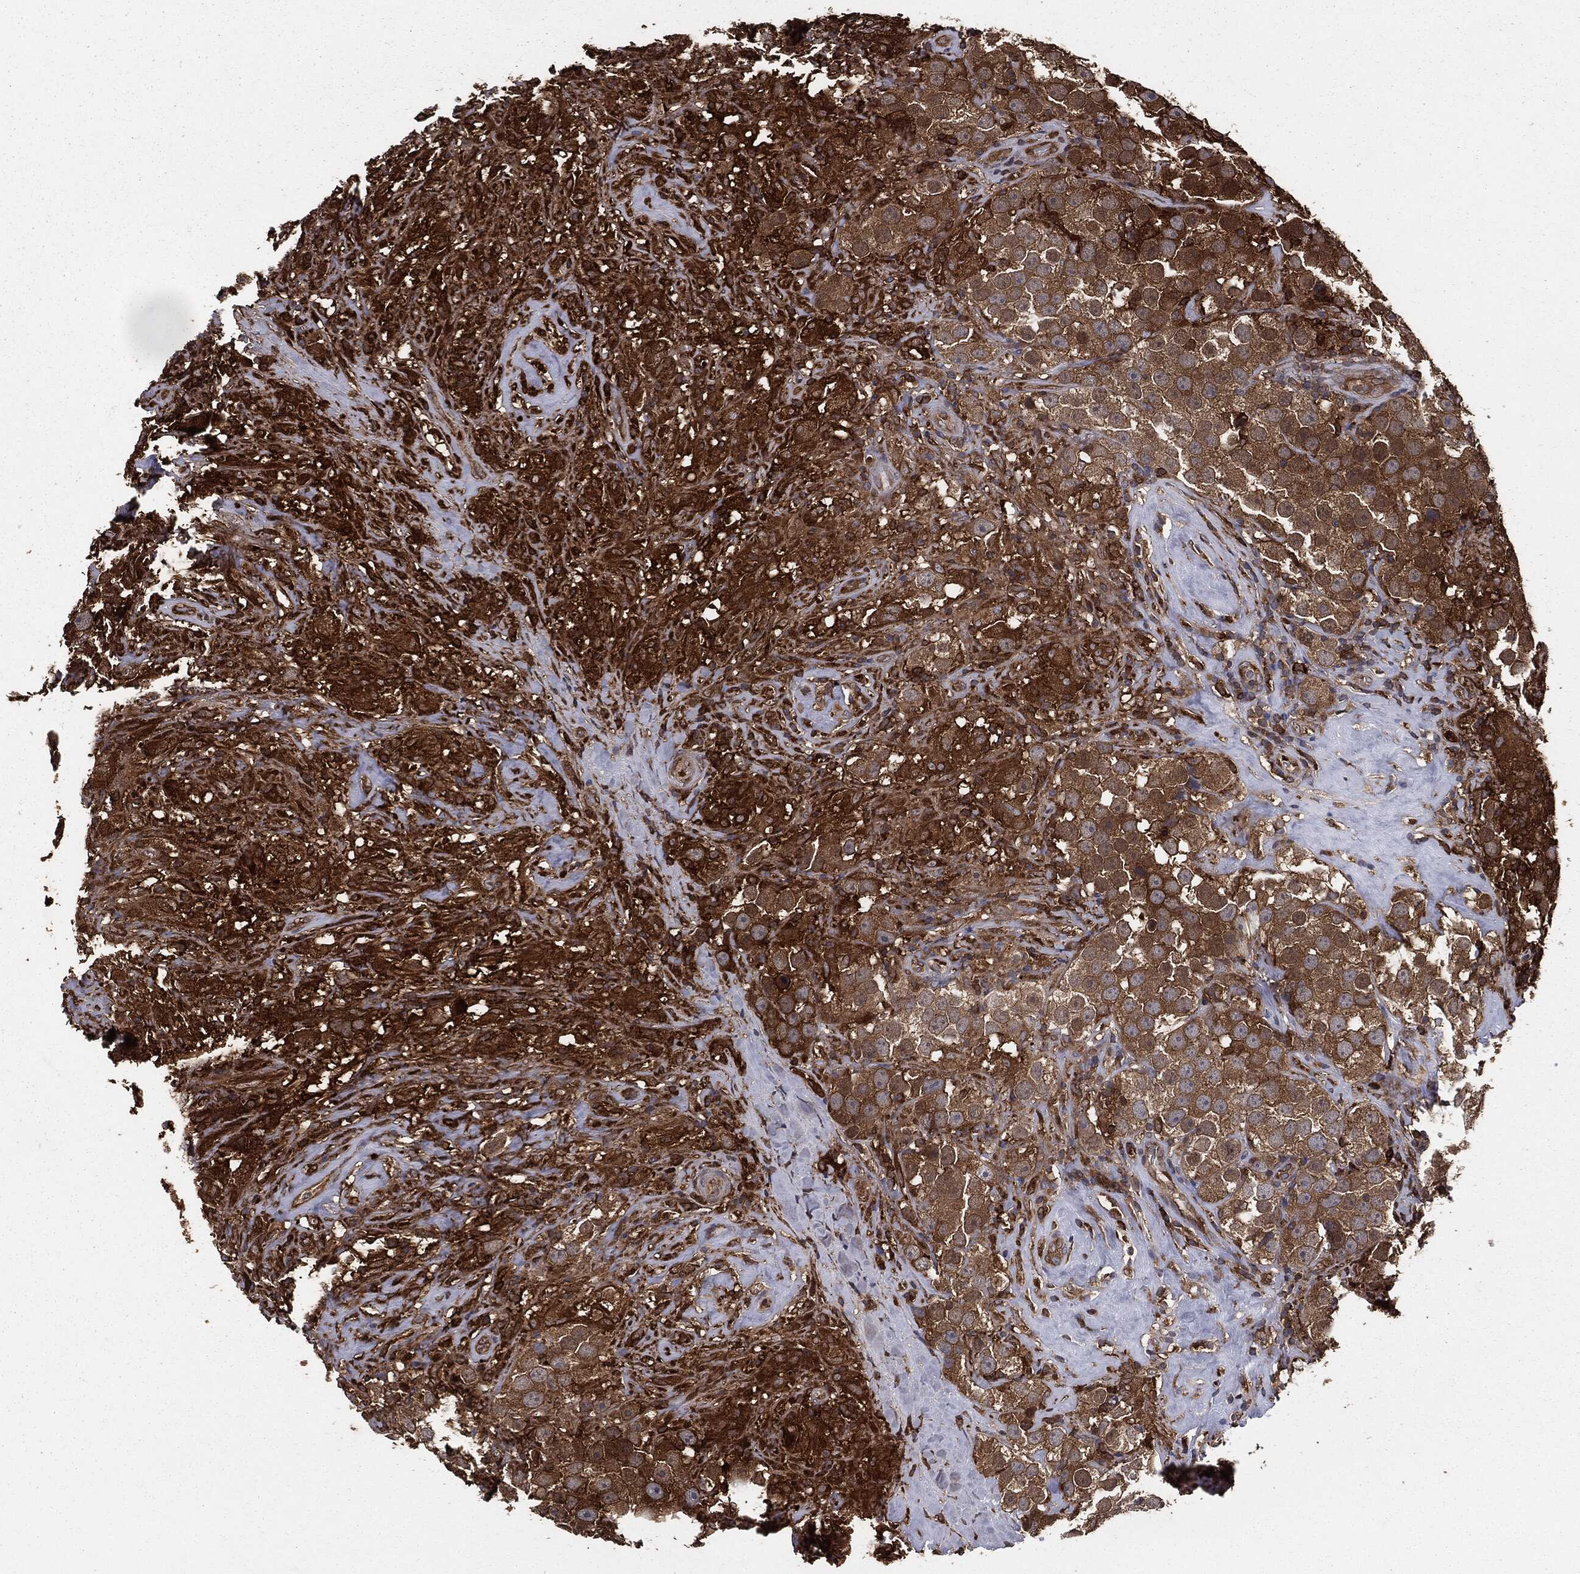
{"staining": {"intensity": "strong", "quantity": ">75%", "location": "cytoplasmic/membranous"}, "tissue": "testis cancer", "cell_type": "Tumor cells", "image_type": "cancer", "snomed": [{"axis": "morphology", "description": "Seminoma, NOS"}, {"axis": "topography", "description": "Testis"}], "caption": "Protein expression analysis of testis cancer (seminoma) exhibits strong cytoplasmic/membranous staining in about >75% of tumor cells.", "gene": "GNB5", "patient": {"sex": "male", "age": 49}}